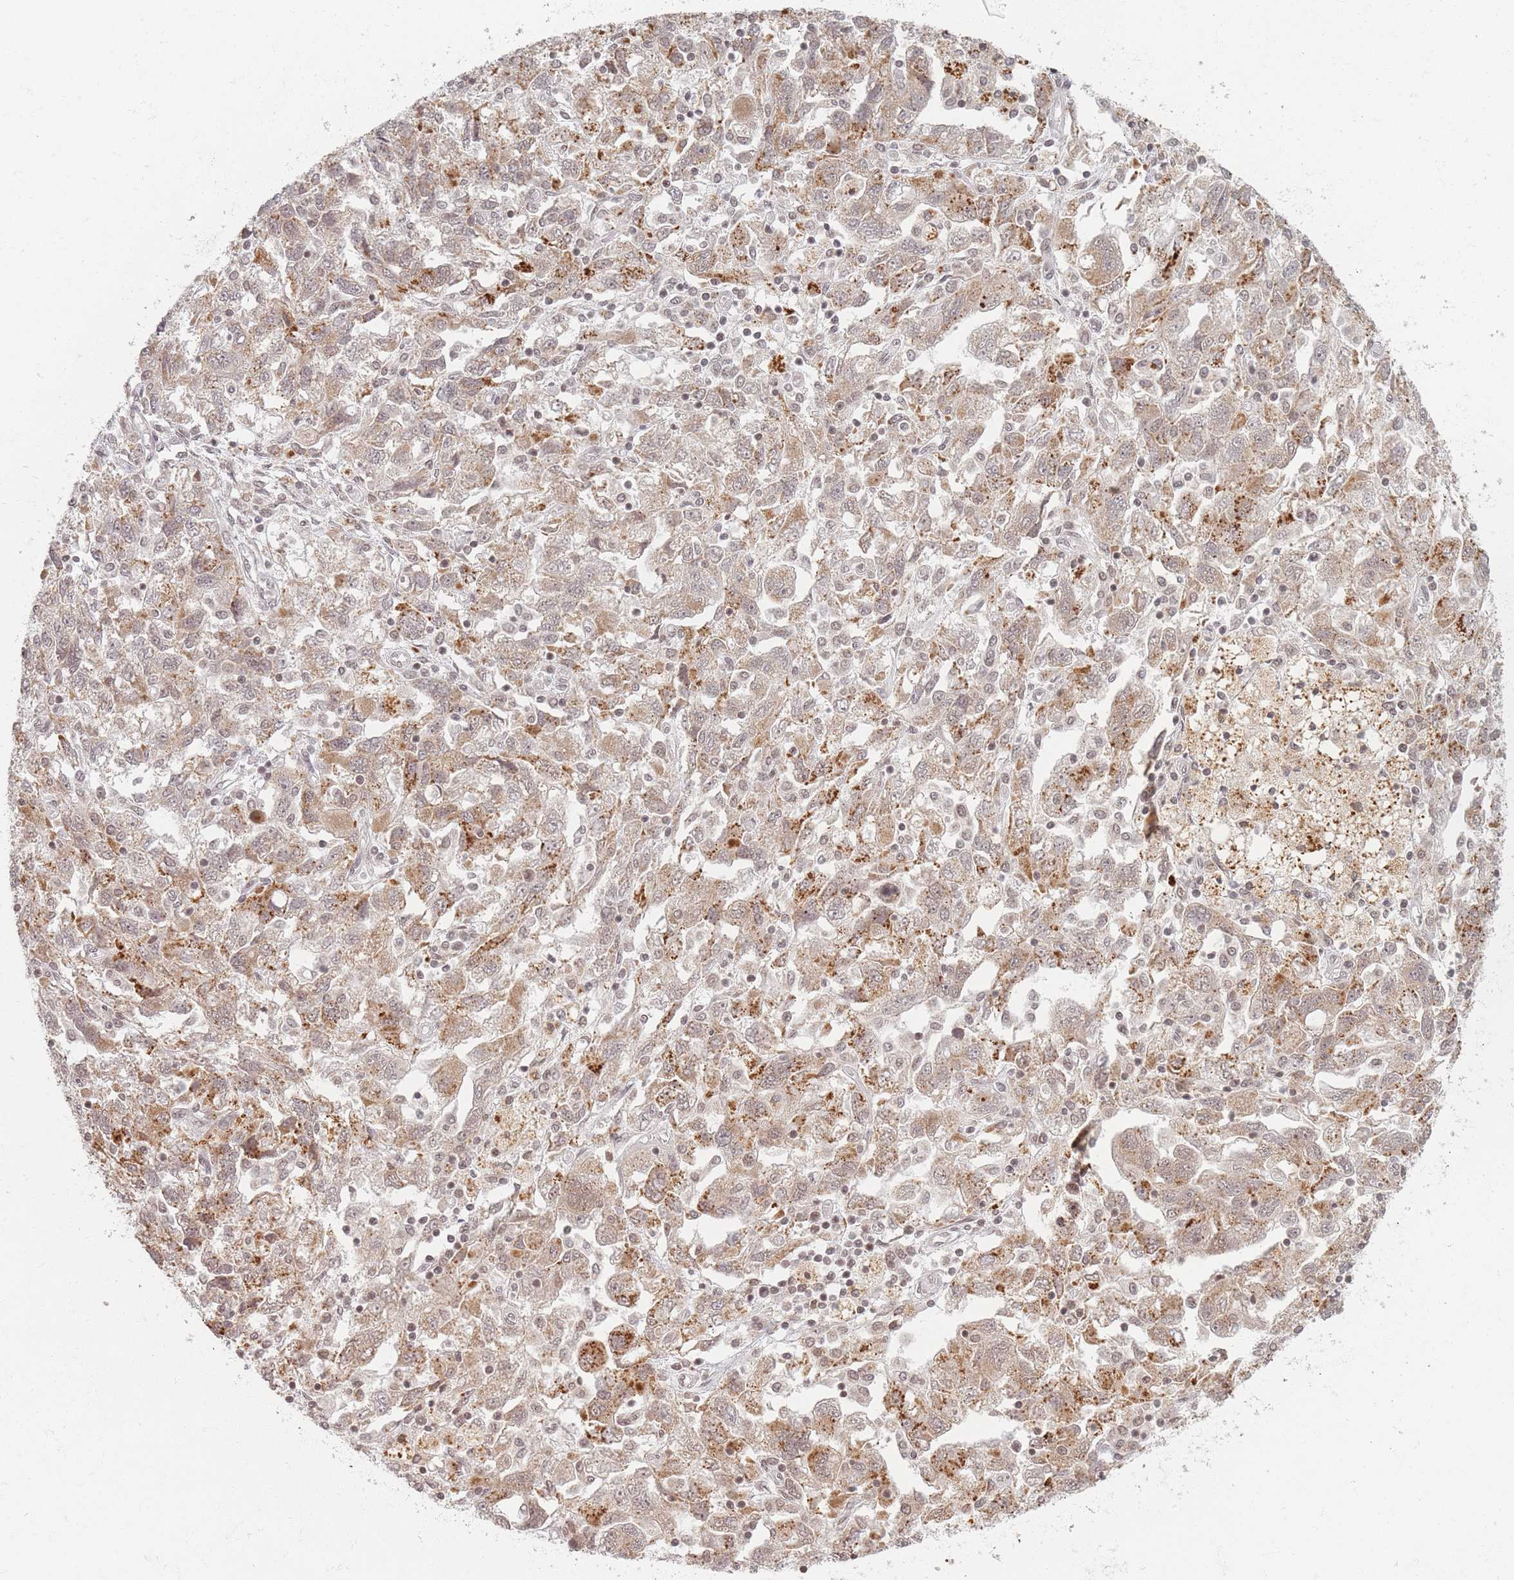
{"staining": {"intensity": "moderate", "quantity": ">75%", "location": "cytoplasmic/membranous,nuclear"}, "tissue": "ovarian cancer", "cell_type": "Tumor cells", "image_type": "cancer", "snomed": [{"axis": "morphology", "description": "Carcinoma, NOS"}, {"axis": "morphology", "description": "Cystadenocarcinoma, serous, NOS"}, {"axis": "topography", "description": "Ovary"}], "caption": "DAB immunohistochemical staining of human ovarian serous cystadenocarcinoma shows moderate cytoplasmic/membranous and nuclear protein staining in about >75% of tumor cells.", "gene": "SPATA45", "patient": {"sex": "female", "age": 69}}